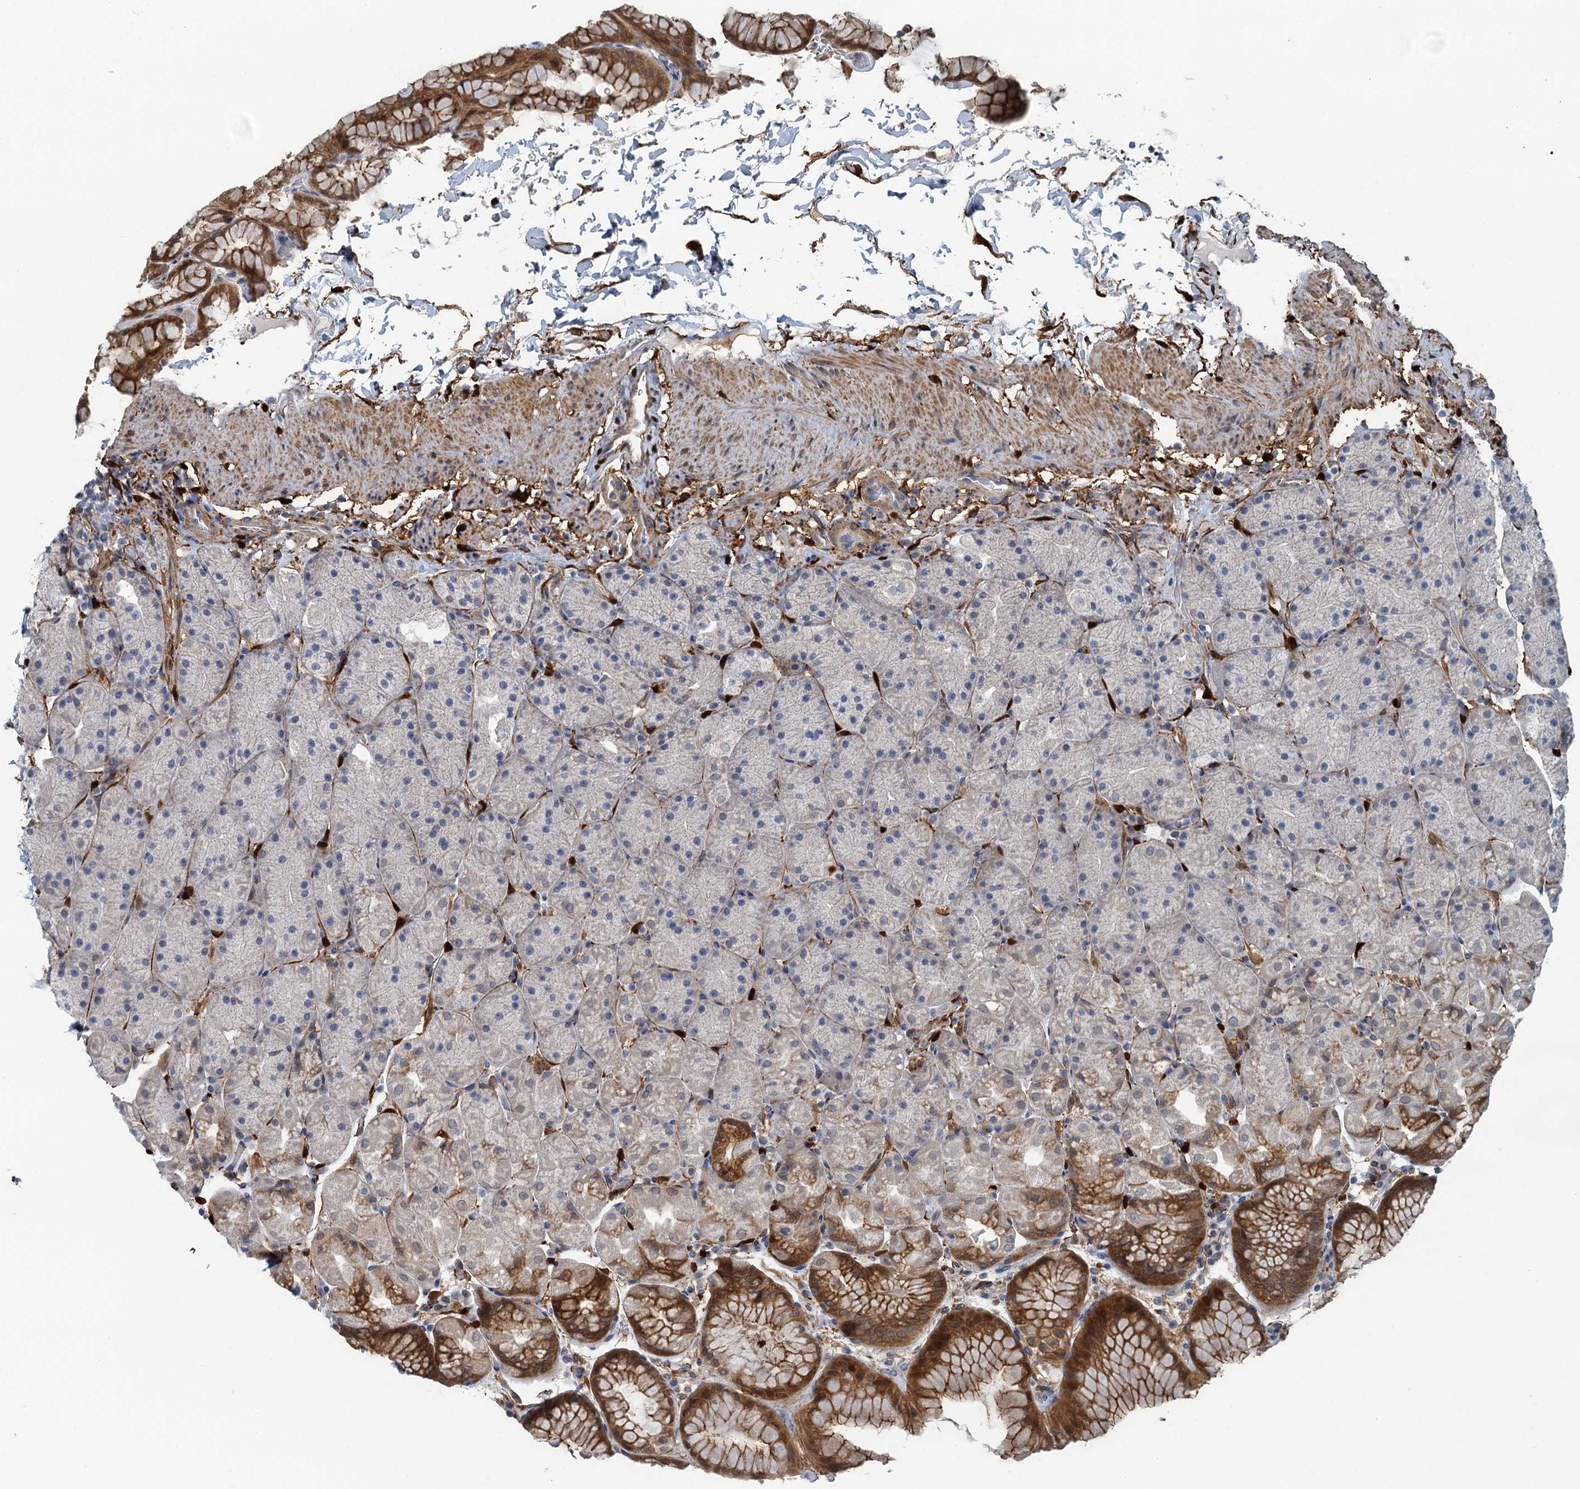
{"staining": {"intensity": "strong", "quantity": "<25%", "location": "cytoplasmic/membranous"}, "tissue": "stomach", "cell_type": "Glandular cells", "image_type": "normal", "snomed": [{"axis": "morphology", "description": "Normal tissue, NOS"}, {"axis": "topography", "description": "Stomach, upper"}, {"axis": "topography", "description": "Stomach, lower"}], "caption": "Immunohistochemistry (IHC) (DAB (3,3'-diaminobenzidine)) staining of benign stomach exhibits strong cytoplasmic/membranous protein staining in approximately <25% of glandular cells. Using DAB (brown) and hematoxylin (blue) stains, captured at high magnification using brightfield microscopy.", "gene": "POGLUT3", "patient": {"sex": "male", "age": 67}}